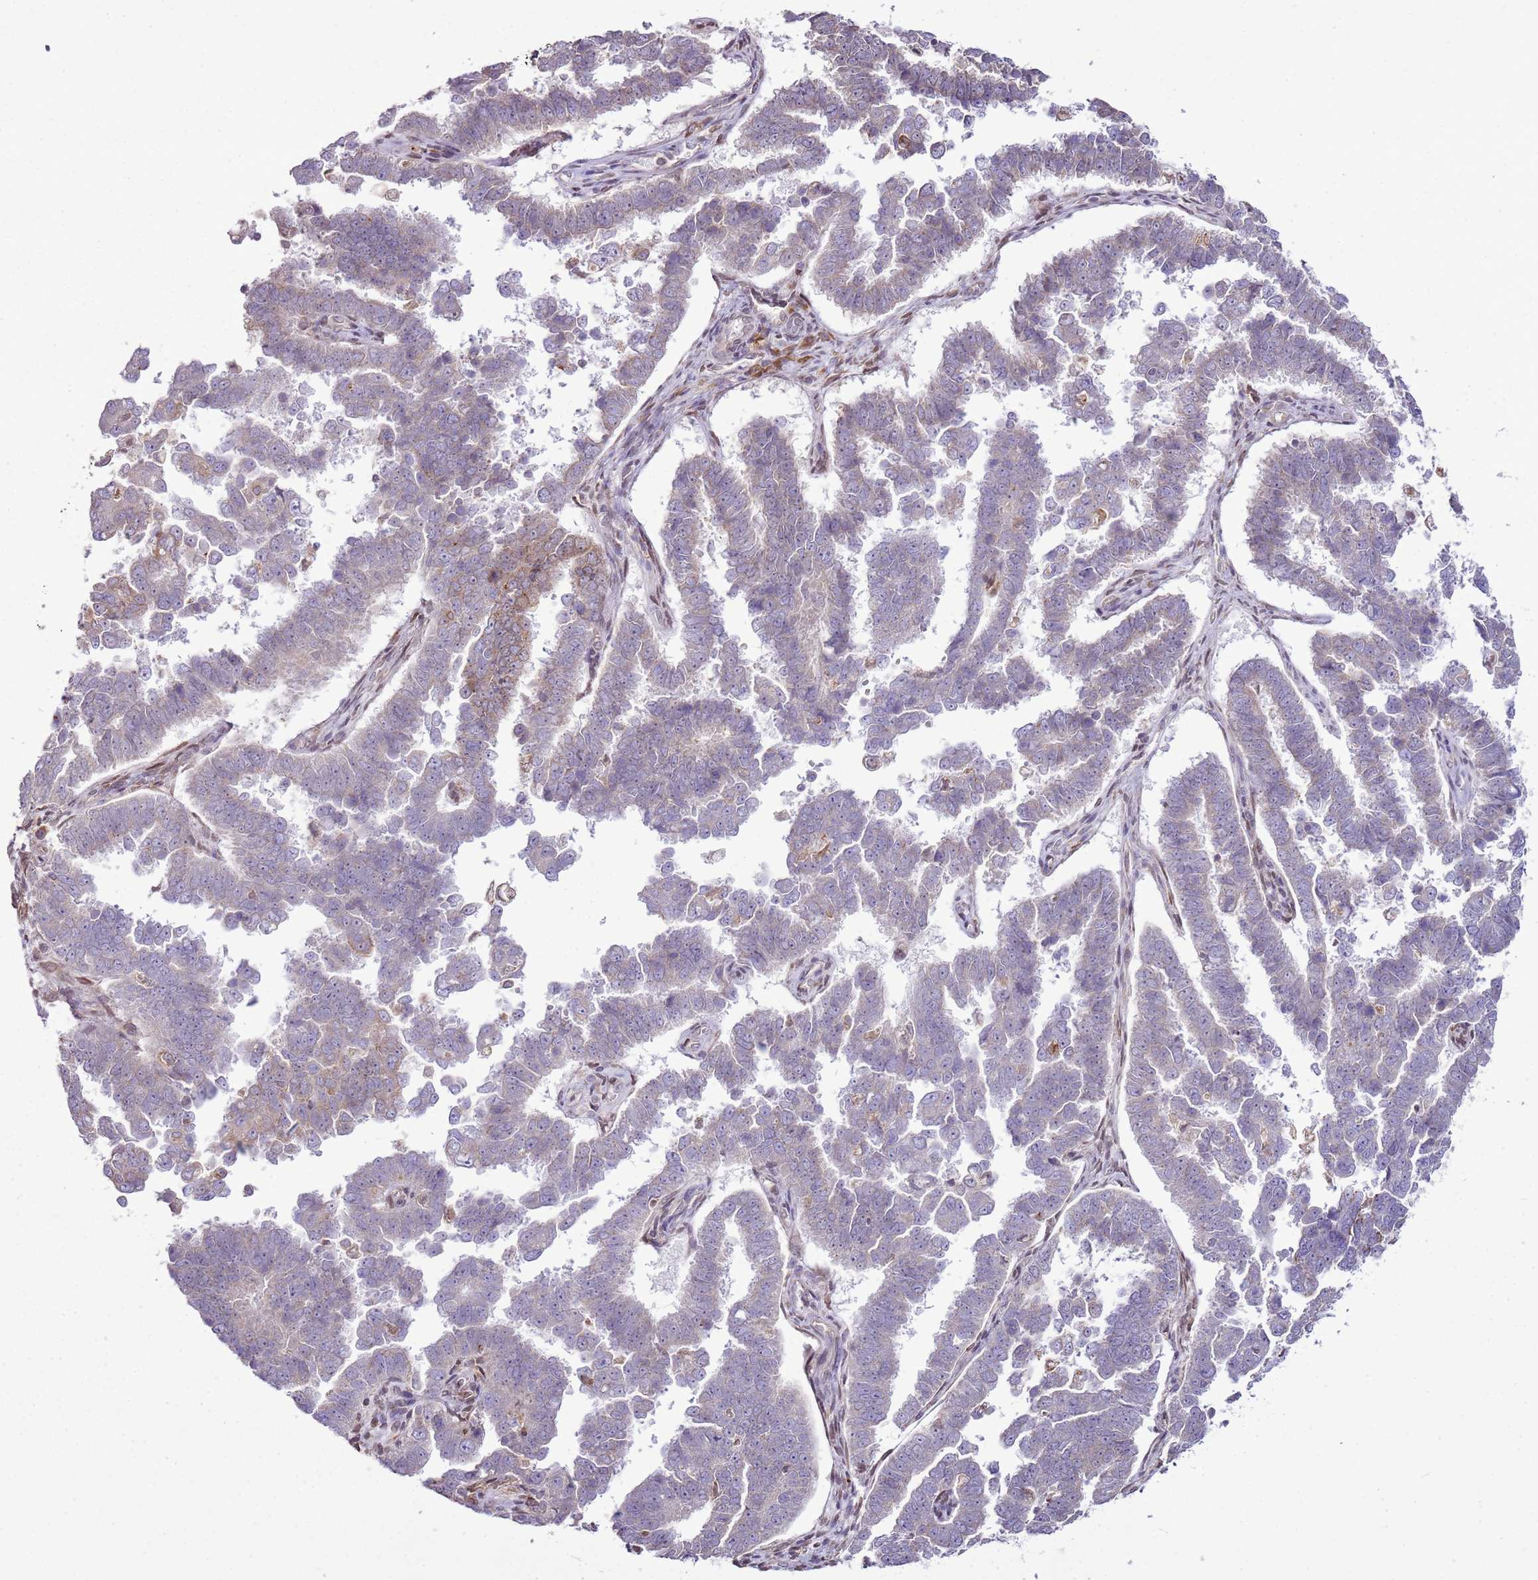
{"staining": {"intensity": "moderate", "quantity": "<25%", "location": "cytoplasmic/membranous"}, "tissue": "endometrial cancer", "cell_type": "Tumor cells", "image_type": "cancer", "snomed": [{"axis": "morphology", "description": "Adenocarcinoma, NOS"}, {"axis": "topography", "description": "Endometrium"}], "caption": "High-power microscopy captured an immunohistochemistry (IHC) histopathology image of endometrial cancer, revealing moderate cytoplasmic/membranous positivity in approximately <25% of tumor cells.", "gene": "TMED10", "patient": {"sex": "female", "age": 75}}